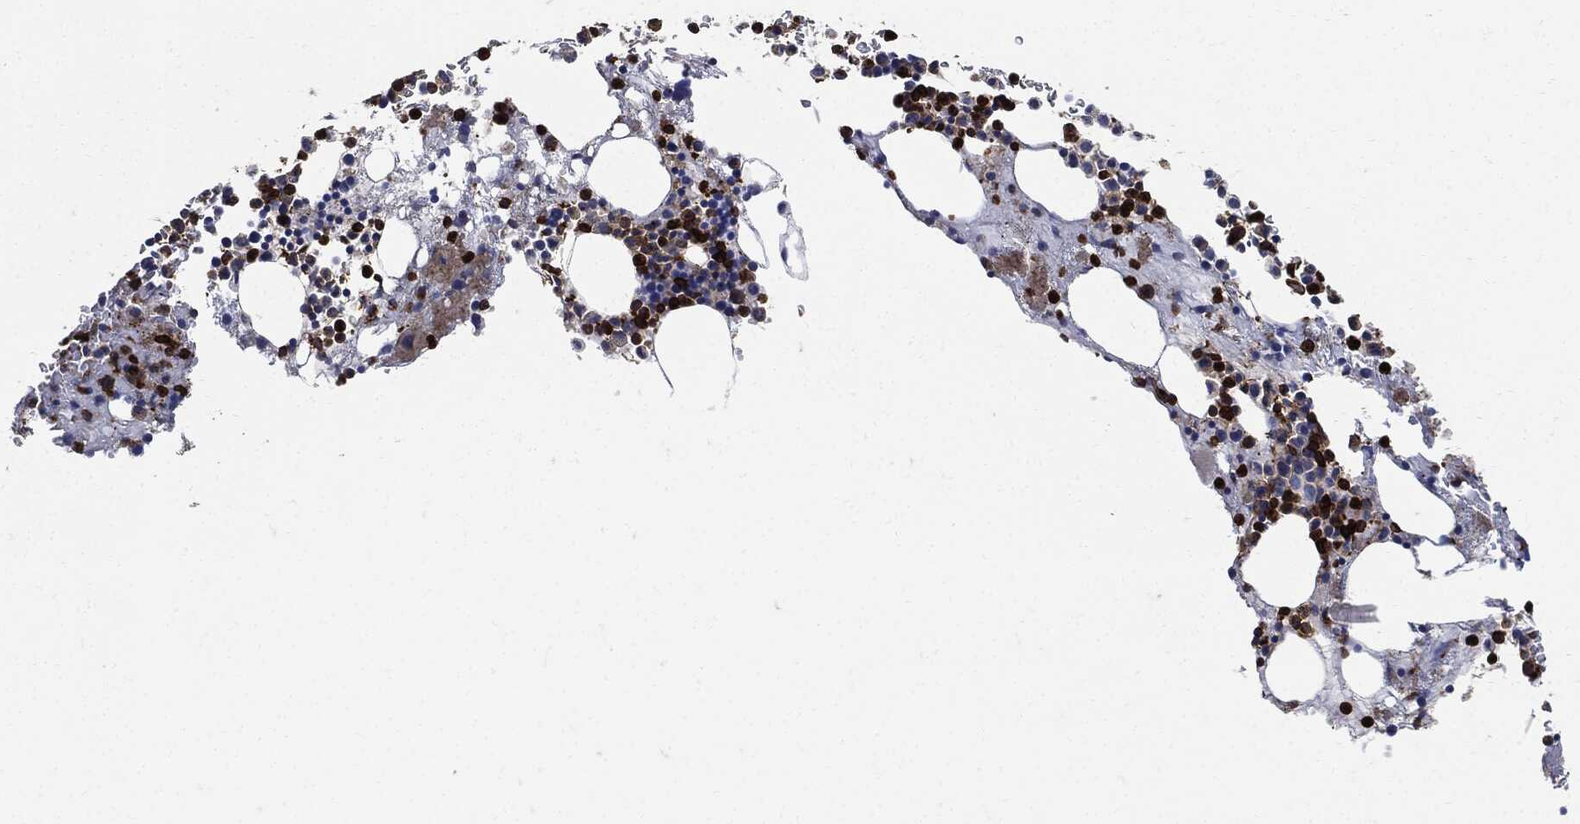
{"staining": {"intensity": "strong", "quantity": "25%-75%", "location": "cytoplasmic/membranous"}, "tissue": "bone marrow", "cell_type": "Hematopoietic cells", "image_type": "normal", "snomed": [{"axis": "morphology", "description": "Normal tissue, NOS"}, {"axis": "topography", "description": "Bone marrow"}], "caption": "Hematopoietic cells exhibit high levels of strong cytoplasmic/membranous staining in approximately 25%-75% of cells in unremarkable human bone marrow.", "gene": "PTPRC", "patient": {"sex": "female", "age": 50}}